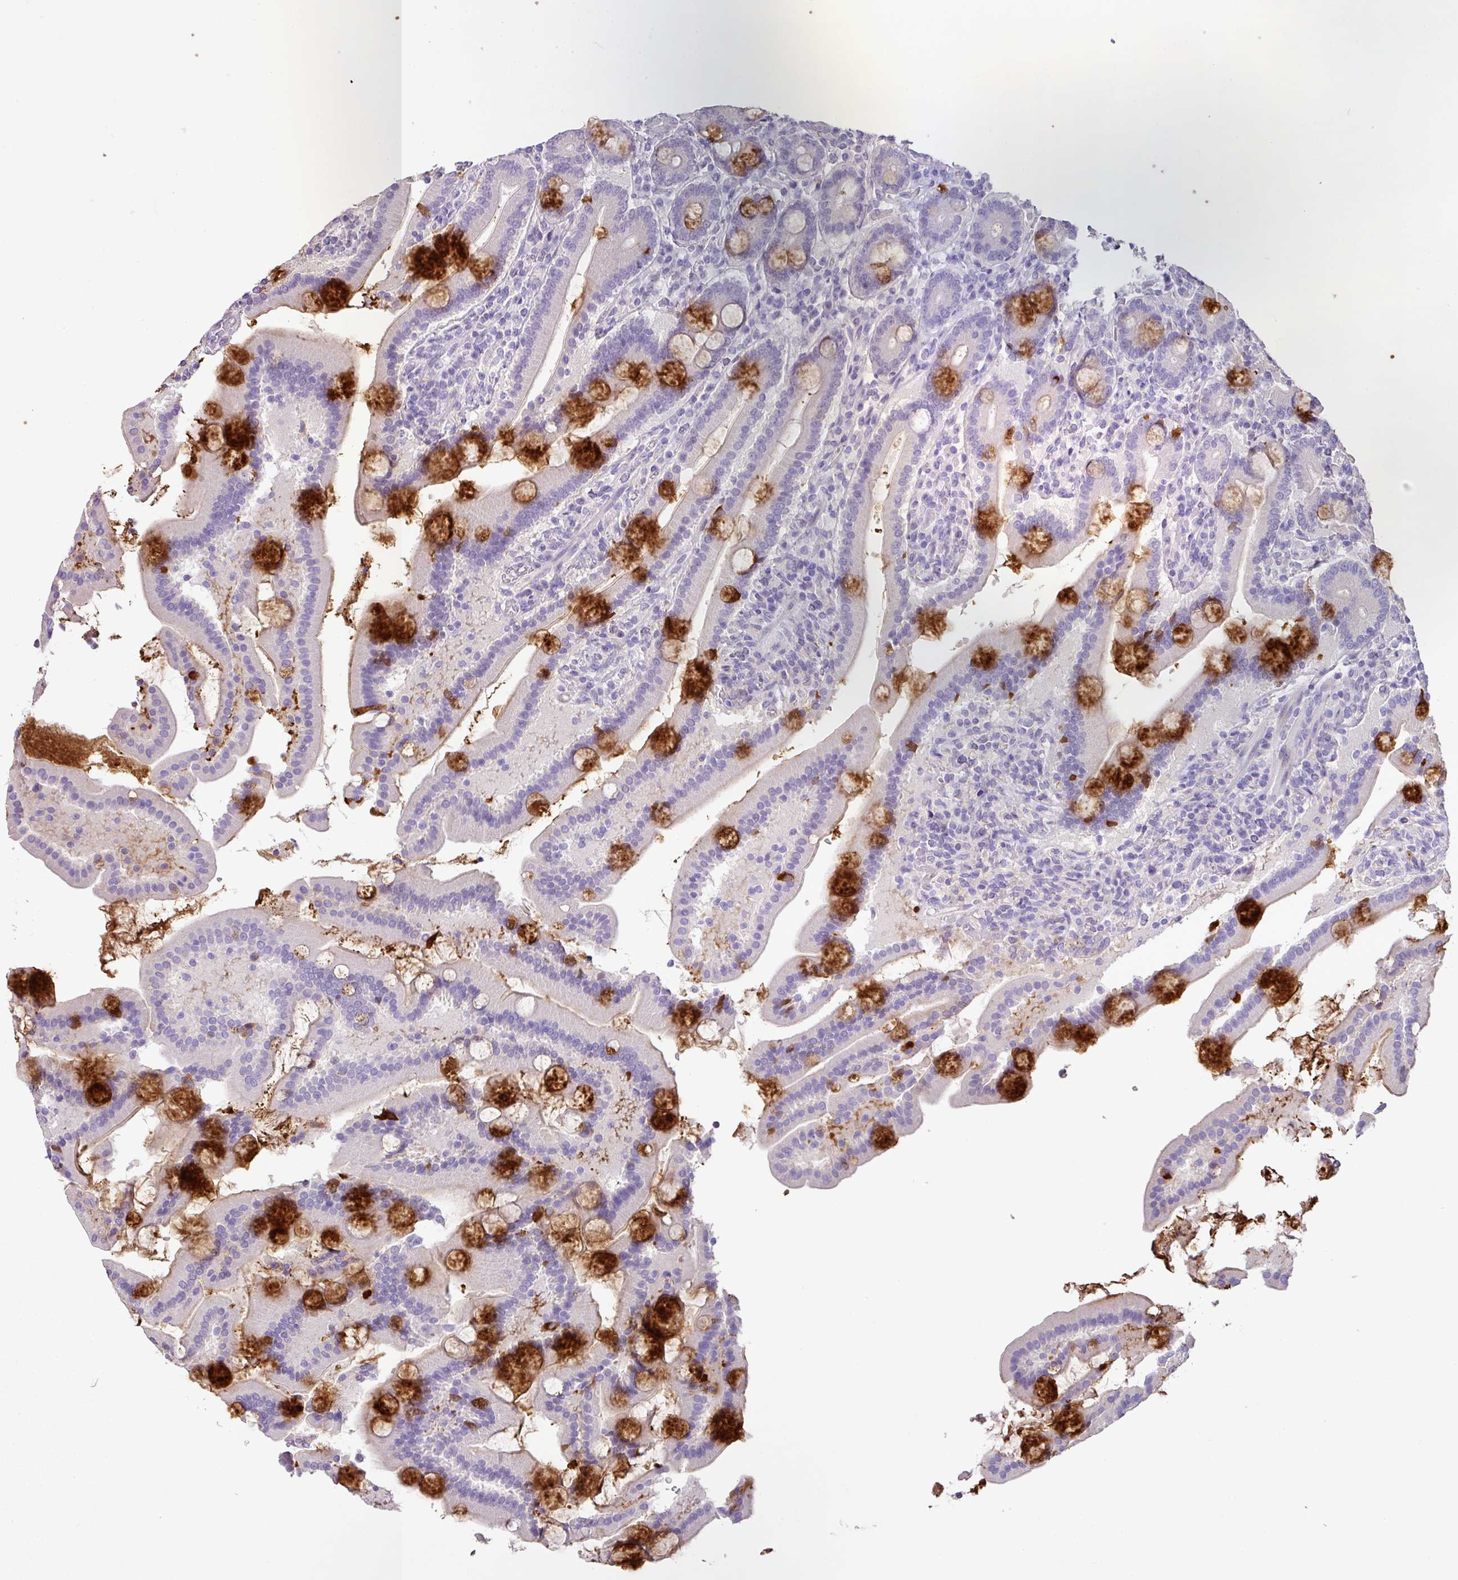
{"staining": {"intensity": "strong", "quantity": "25%-75%", "location": "cytoplasmic/membranous"}, "tissue": "duodenum", "cell_type": "Glandular cells", "image_type": "normal", "snomed": [{"axis": "morphology", "description": "Normal tissue, NOS"}, {"axis": "topography", "description": "Duodenum"}], "caption": "High-magnification brightfield microscopy of unremarkable duodenum stained with DAB (3,3'-diaminobenzidine) (brown) and counterstained with hematoxylin (blue). glandular cells exhibit strong cytoplasmic/membranous expression is present in about25%-75% of cells. Immunohistochemistry (ihc) stains the protein in brown and the nuclei are stained blue.", "gene": "ZG16", "patient": {"sex": "male", "age": 55}}